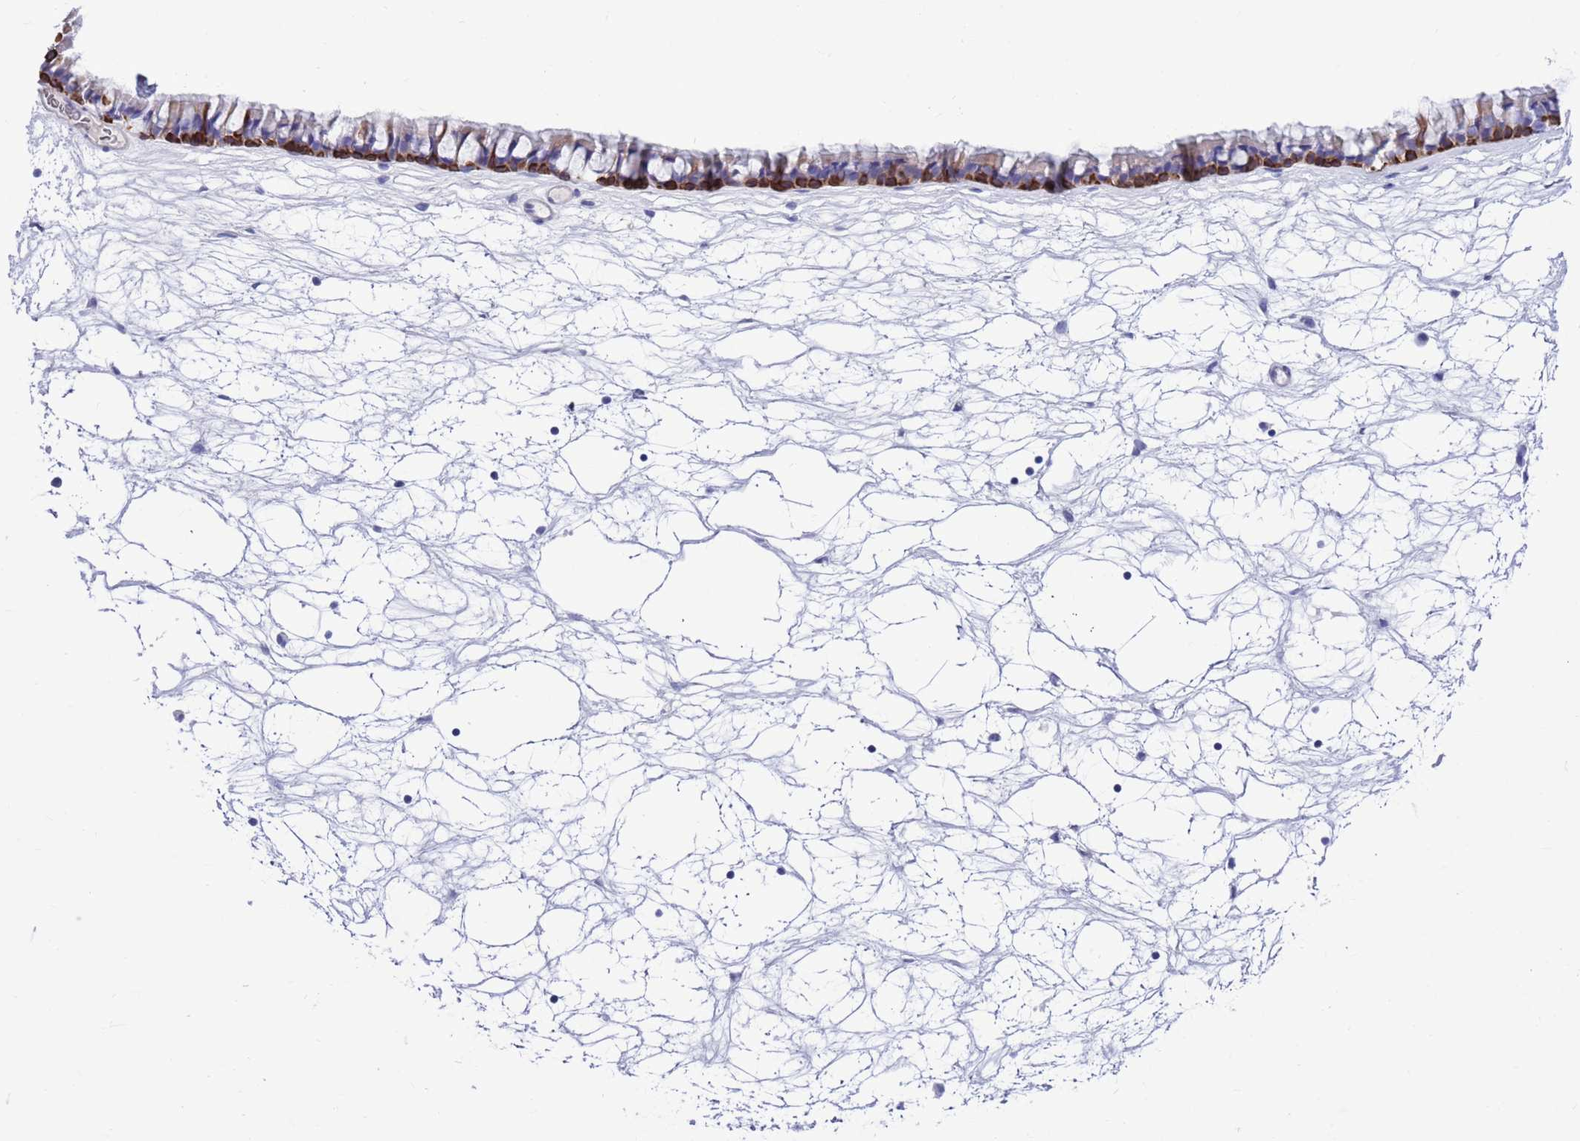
{"staining": {"intensity": "strong", "quantity": "<25%", "location": "cytoplasmic/membranous"}, "tissue": "nasopharynx", "cell_type": "Respiratory epithelial cells", "image_type": "normal", "snomed": [{"axis": "morphology", "description": "Normal tissue, NOS"}, {"axis": "topography", "description": "Nasopharynx"}], "caption": "High-magnification brightfield microscopy of unremarkable nasopharynx stained with DAB (brown) and counterstained with hematoxylin (blue). respiratory epithelial cells exhibit strong cytoplasmic/membranous staining is seen in approximately<25% of cells. (Stains: DAB in brown, nuclei in blue, Microscopy: brightfield microscopy at high magnification).", "gene": "MTMR2", "patient": {"sex": "male", "age": 64}}